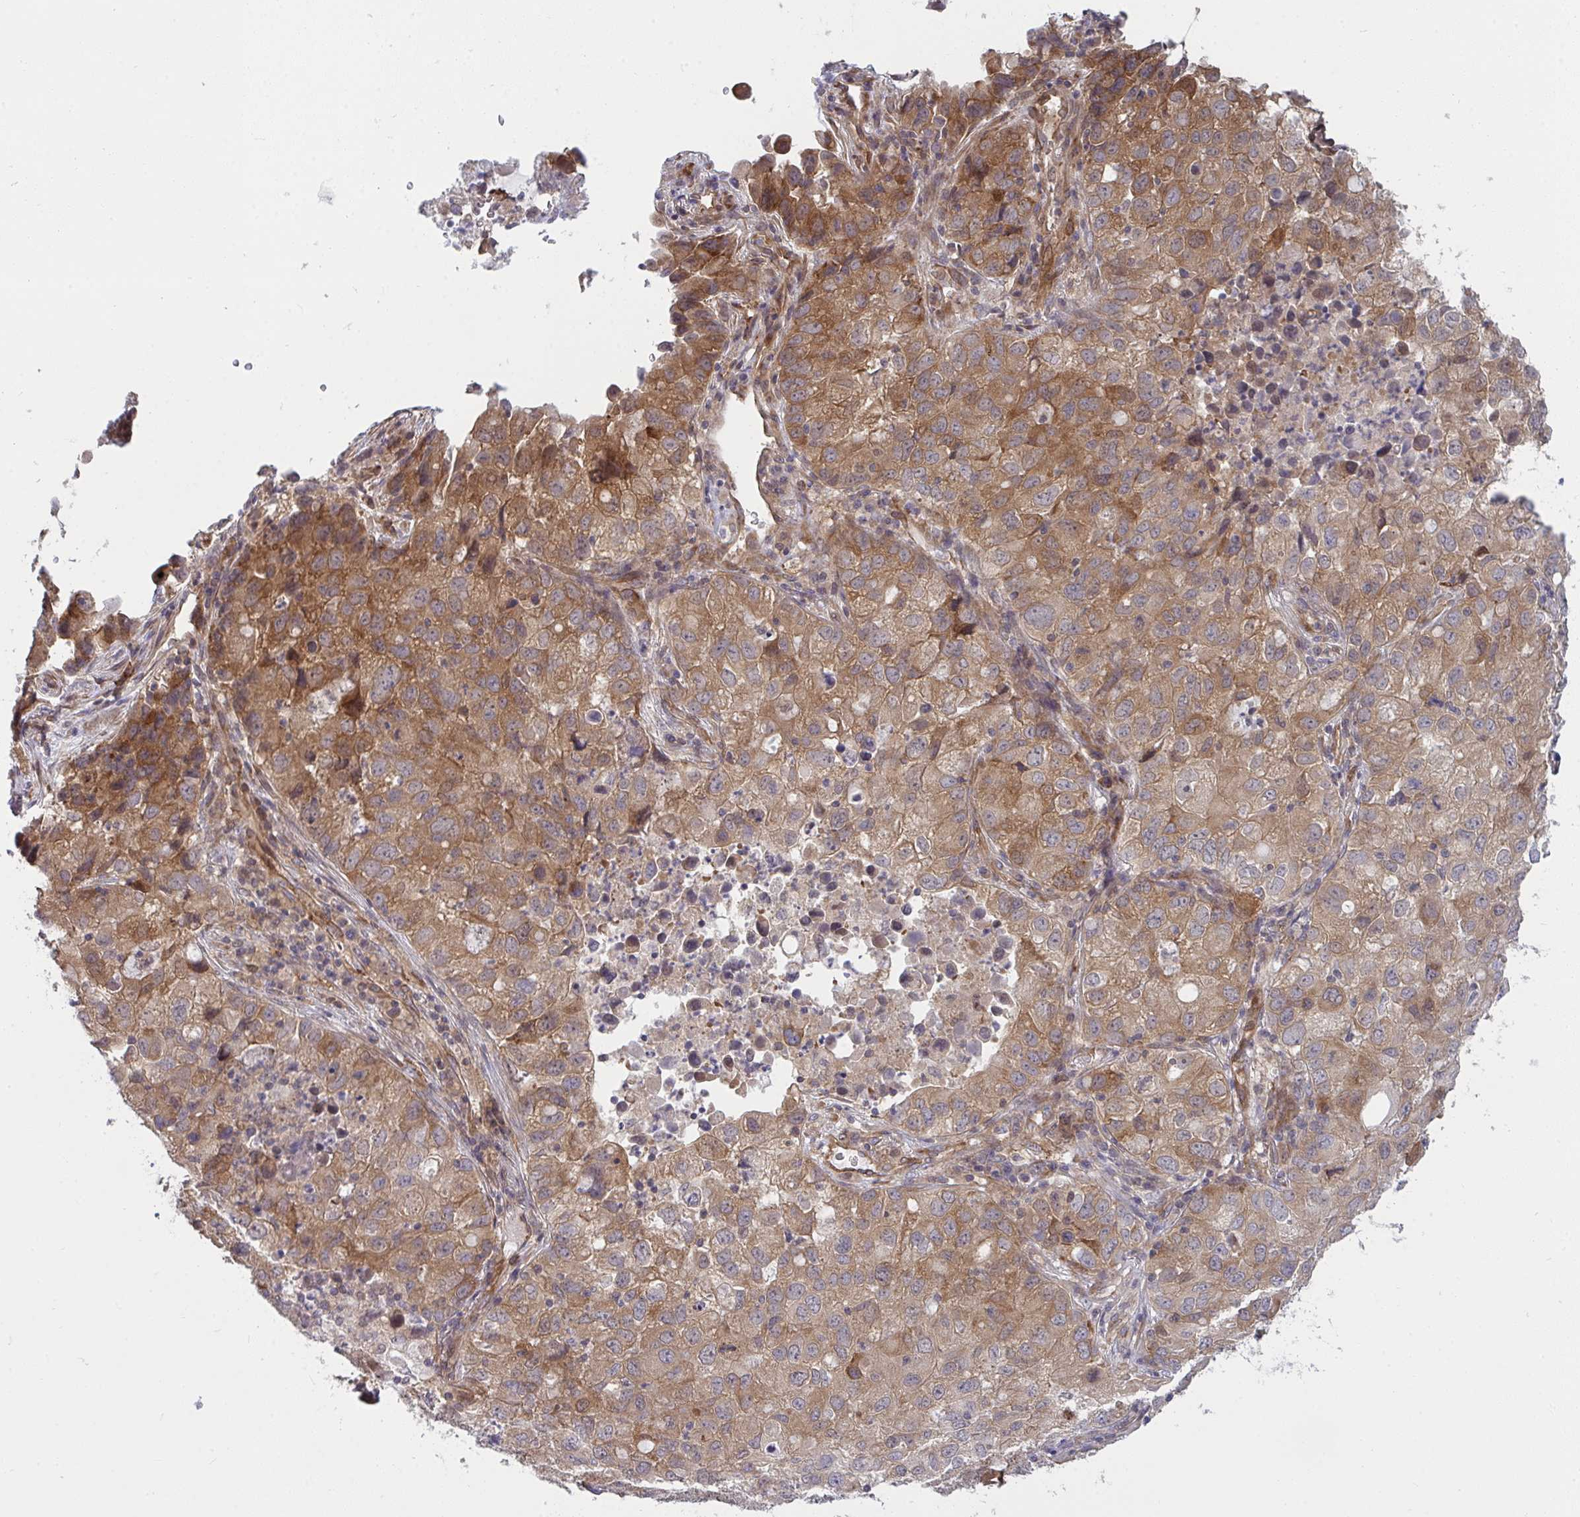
{"staining": {"intensity": "moderate", "quantity": "25%-75%", "location": "cytoplasmic/membranous"}, "tissue": "lung cancer", "cell_type": "Tumor cells", "image_type": "cancer", "snomed": [{"axis": "morphology", "description": "Normal morphology"}, {"axis": "morphology", "description": "Adenocarcinoma, NOS"}, {"axis": "topography", "description": "Lymph node"}, {"axis": "topography", "description": "Lung"}], "caption": "Adenocarcinoma (lung) tissue reveals moderate cytoplasmic/membranous staining in about 25%-75% of tumor cells Immunohistochemistry (ihc) stains the protein of interest in brown and the nuclei are stained blue.", "gene": "CASP9", "patient": {"sex": "female", "age": 51}}